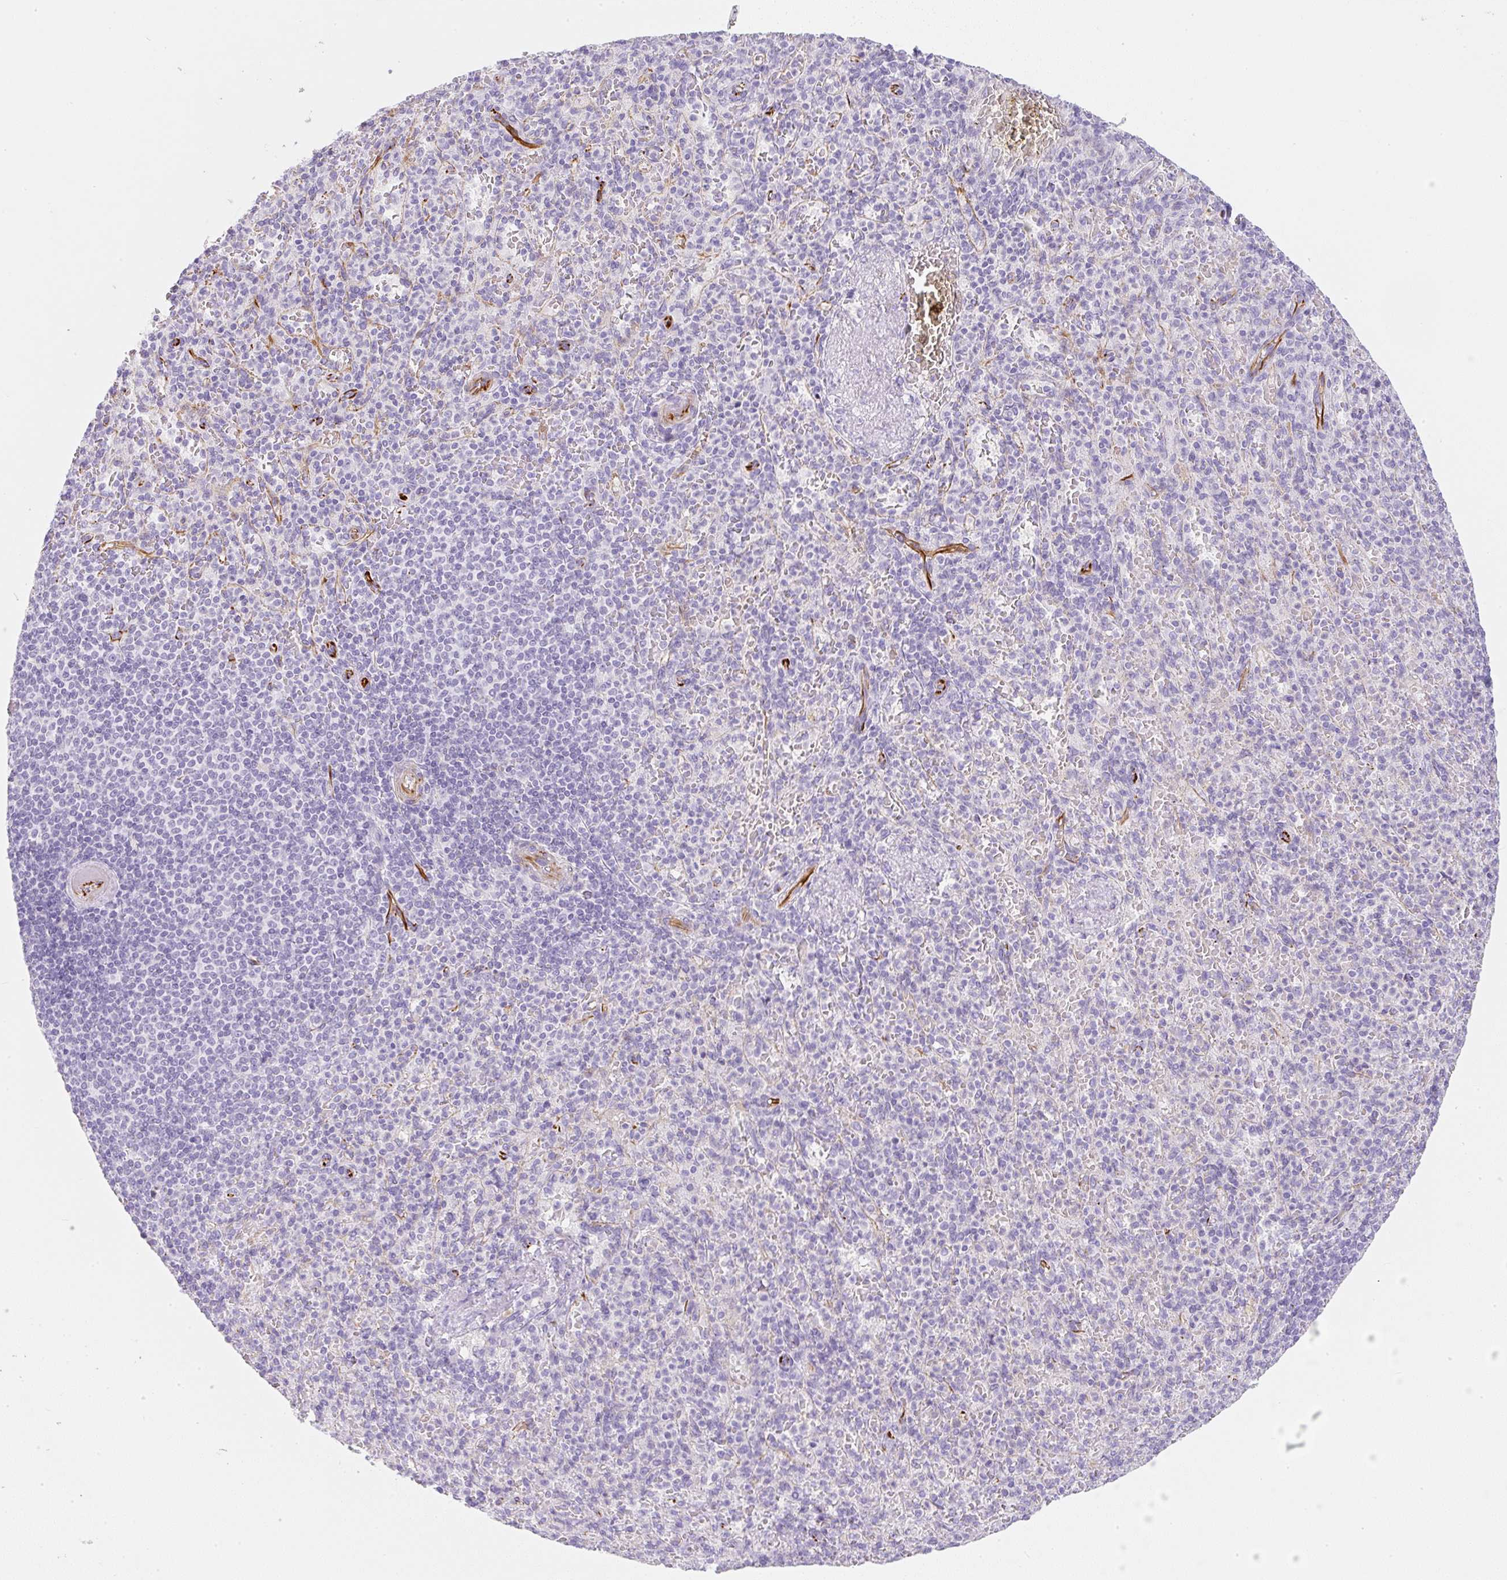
{"staining": {"intensity": "negative", "quantity": "none", "location": "none"}, "tissue": "spleen", "cell_type": "Cells in red pulp", "image_type": "normal", "snomed": [{"axis": "morphology", "description": "Normal tissue, NOS"}, {"axis": "topography", "description": "Spleen"}], "caption": "Immunohistochemistry (IHC) photomicrograph of normal spleen: spleen stained with DAB exhibits no significant protein staining in cells in red pulp. (Stains: DAB IHC with hematoxylin counter stain, Microscopy: brightfield microscopy at high magnification).", "gene": "ZNF689", "patient": {"sex": "female", "age": 74}}